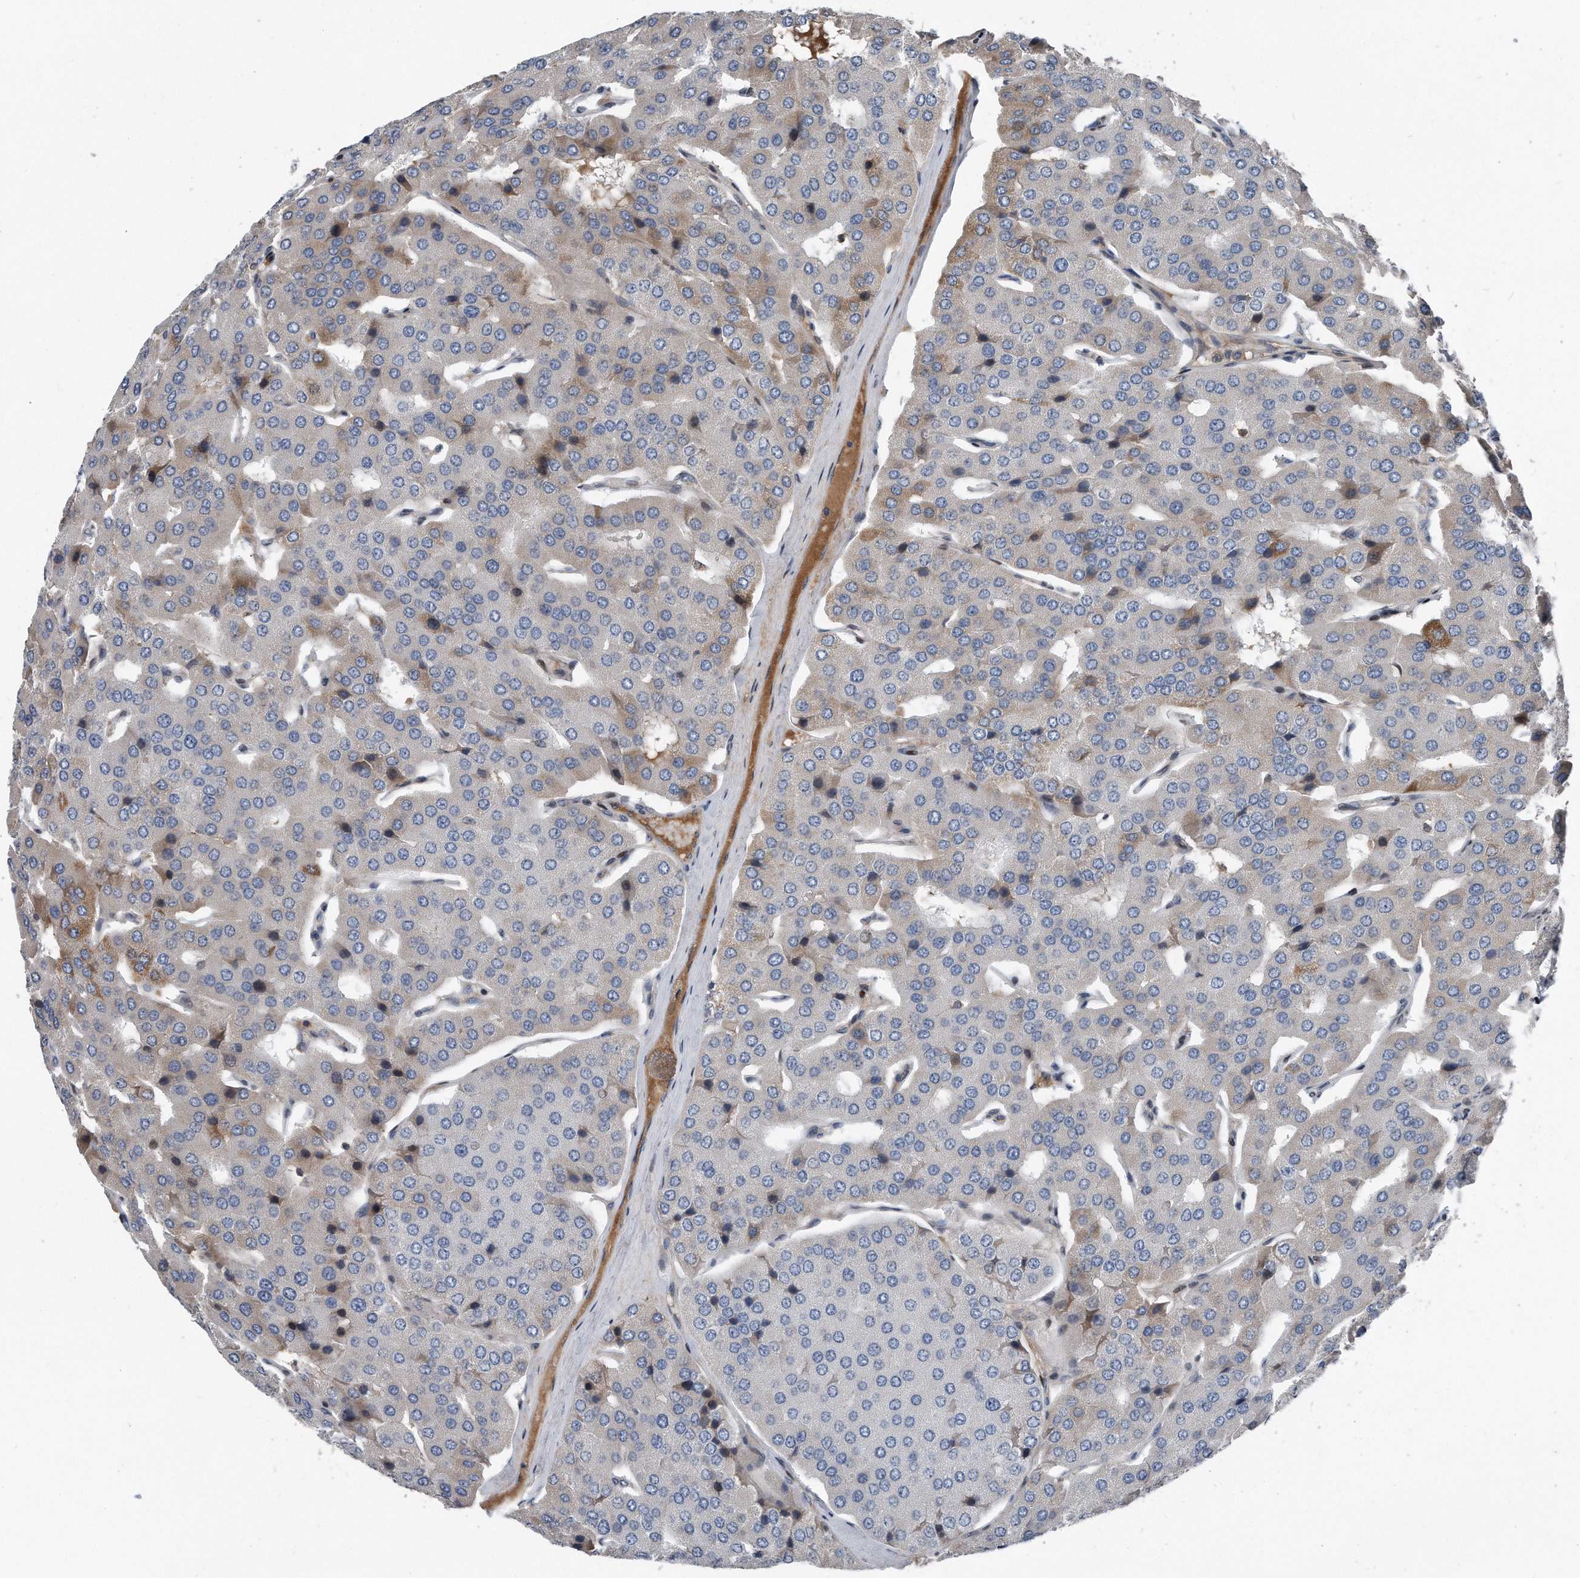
{"staining": {"intensity": "weak", "quantity": "<25%", "location": "cytoplasmic/membranous"}, "tissue": "parathyroid gland", "cell_type": "Glandular cells", "image_type": "normal", "snomed": [{"axis": "morphology", "description": "Normal tissue, NOS"}, {"axis": "morphology", "description": "Adenoma, NOS"}, {"axis": "topography", "description": "Parathyroid gland"}], "caption": "A micrograph of parathyroid gland stained for a protein reveals no brown staining in glandular cells.", "gene": "DST", "patient": {"sex": "female", "age": 86}}